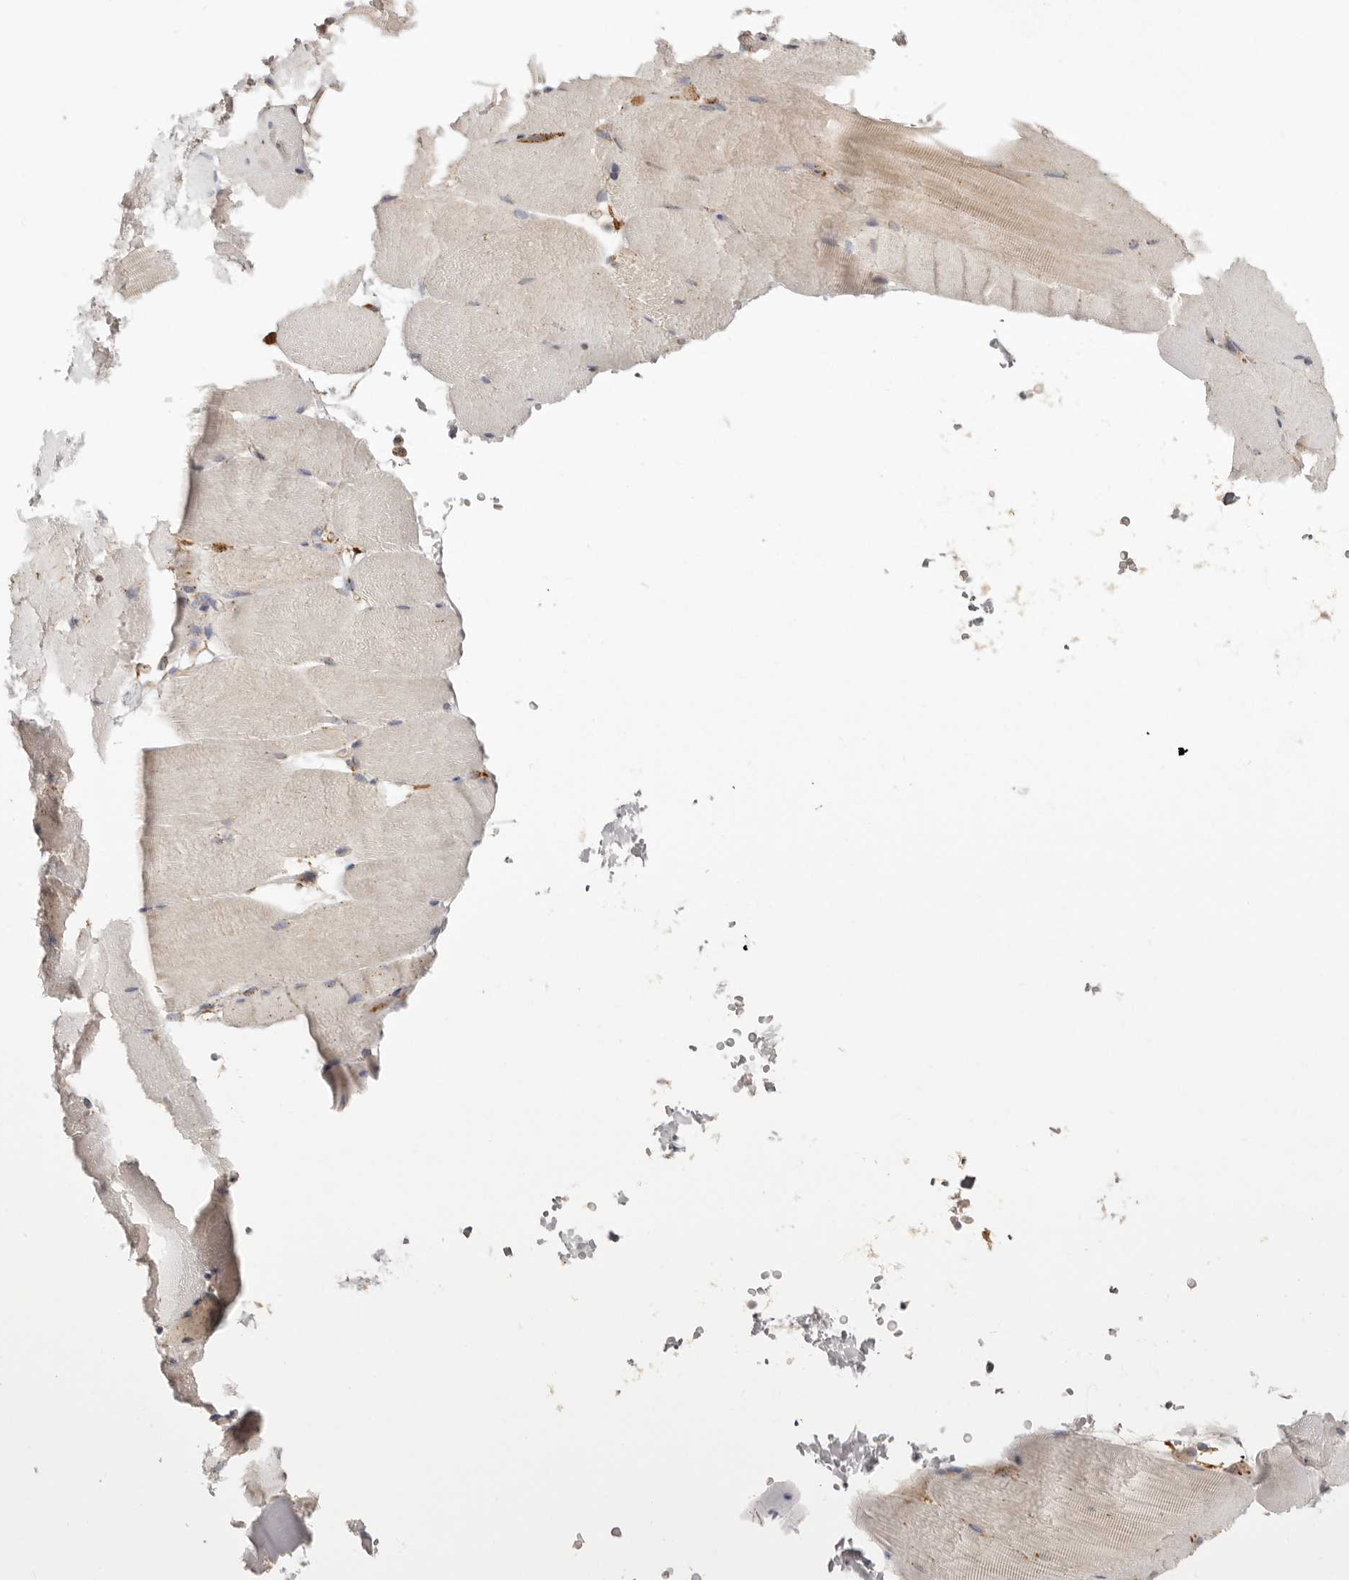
{"staining": {"intensity": "weak", "quantity": "<25%", "location": "cytoplasmic/membranous"}, "tissue": "skeletal muscle", "cell_type": "Myocytes", "image_type": "normal", "snomed": [{"axis": "morphology", "description": "Normal tissue, NOS"}, {"axis": "topography", "description": "Skeletal muscle"}, {"axis": "topography", "description": "Parathyroid gland"}], "caption": "Skeletal muscle stained for a protein using immunohistochemistry (IHC) demonstrates no positivity myocytes.", "gene": "GRN", "patient": {"sex": "female", "age": 37}}